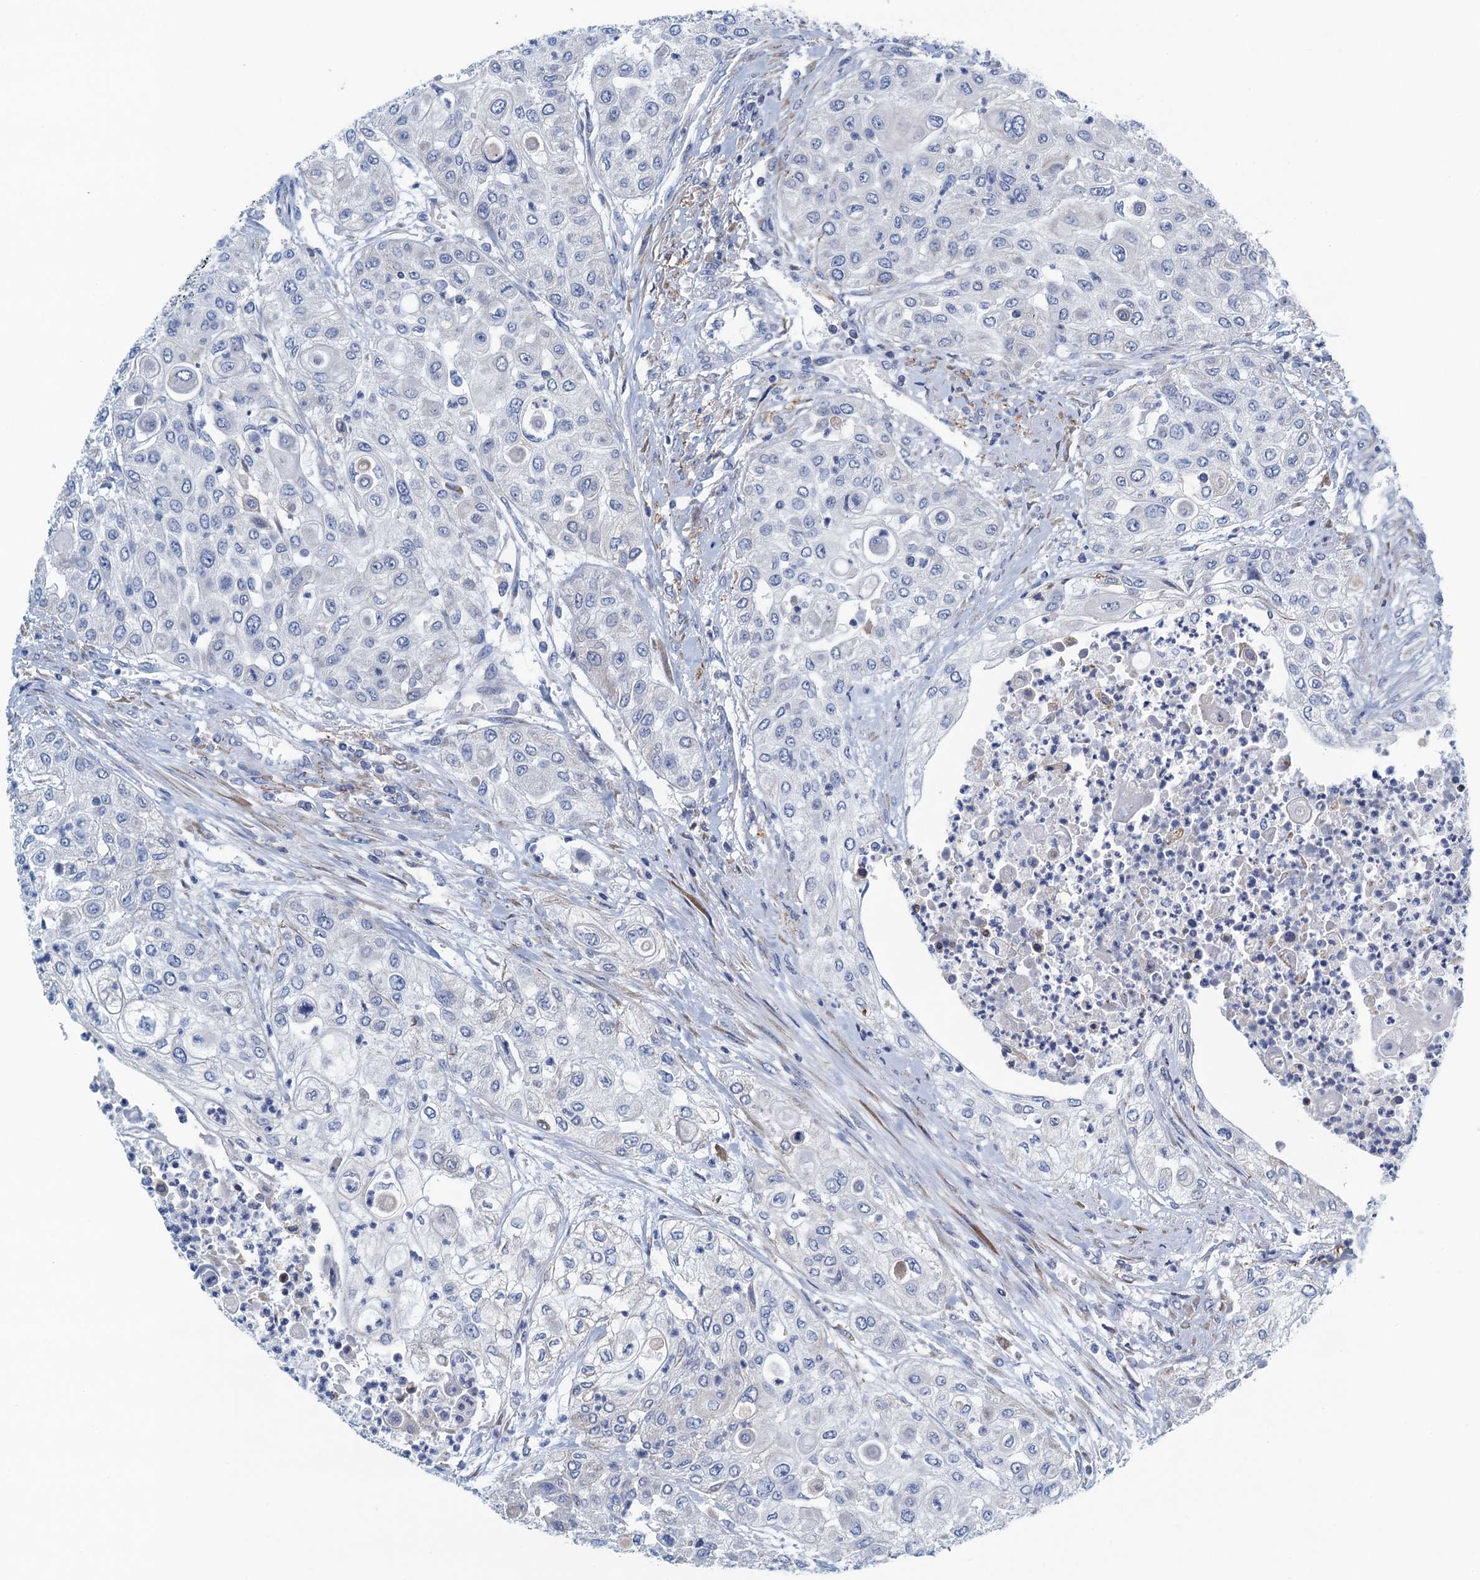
{"staining": {"intensity": "negative", "quantity": "none", "location": "none"}, "tissue": "urothelial cancer", "cell_type": "Tumor cells", "image_type": "cancer", "snomed": [{"axis": "morphology", "description": "Urothelial carcinoma, High grade"}, {"axis": "topography", "description": "Urinary bladder"}], "caption": "Protein analysis of high-grade urothelial carcinoma displays no significant staining in tumor cells. (DAB IHC with hematoxylin counter stain).", "gene": "C10orf88", "patient": {"sex": "female", "age": 79}}